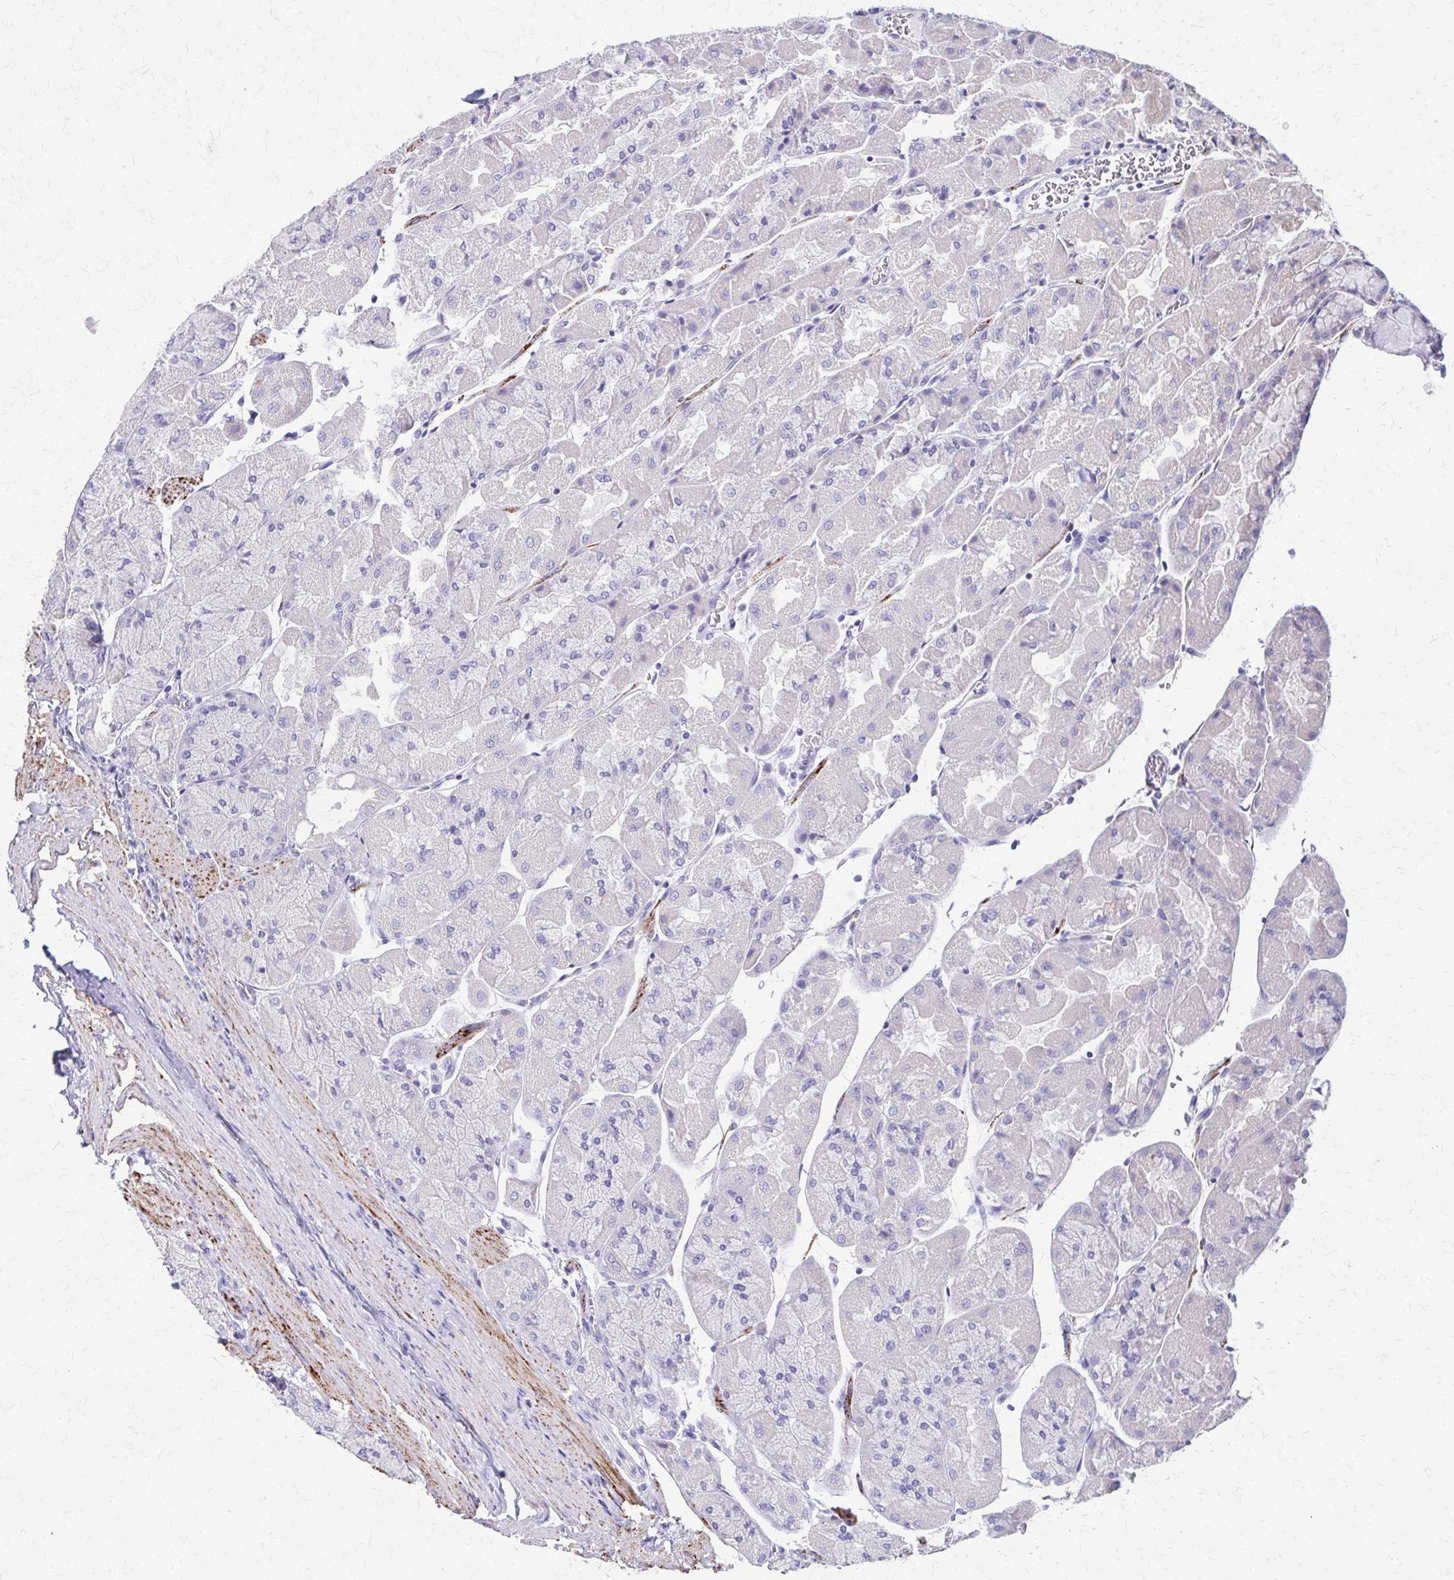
{"staining": {"intensity": "negative", "quantity": "none", "location": "none"}, "tissue": "stomach", "cell_type": "Glandular cells", "image_type": "normal", "snomed": [{"axis": "morphology", "description": "Normal tissue, NOS"}, {"axis": "topography", "description": "Stomach"}], "caption": "The image exhibits no significant positivity in glandular cells of stomach.", "gene": "ZSCAN5B", "patient": {"sex": "female", "age": 61}}